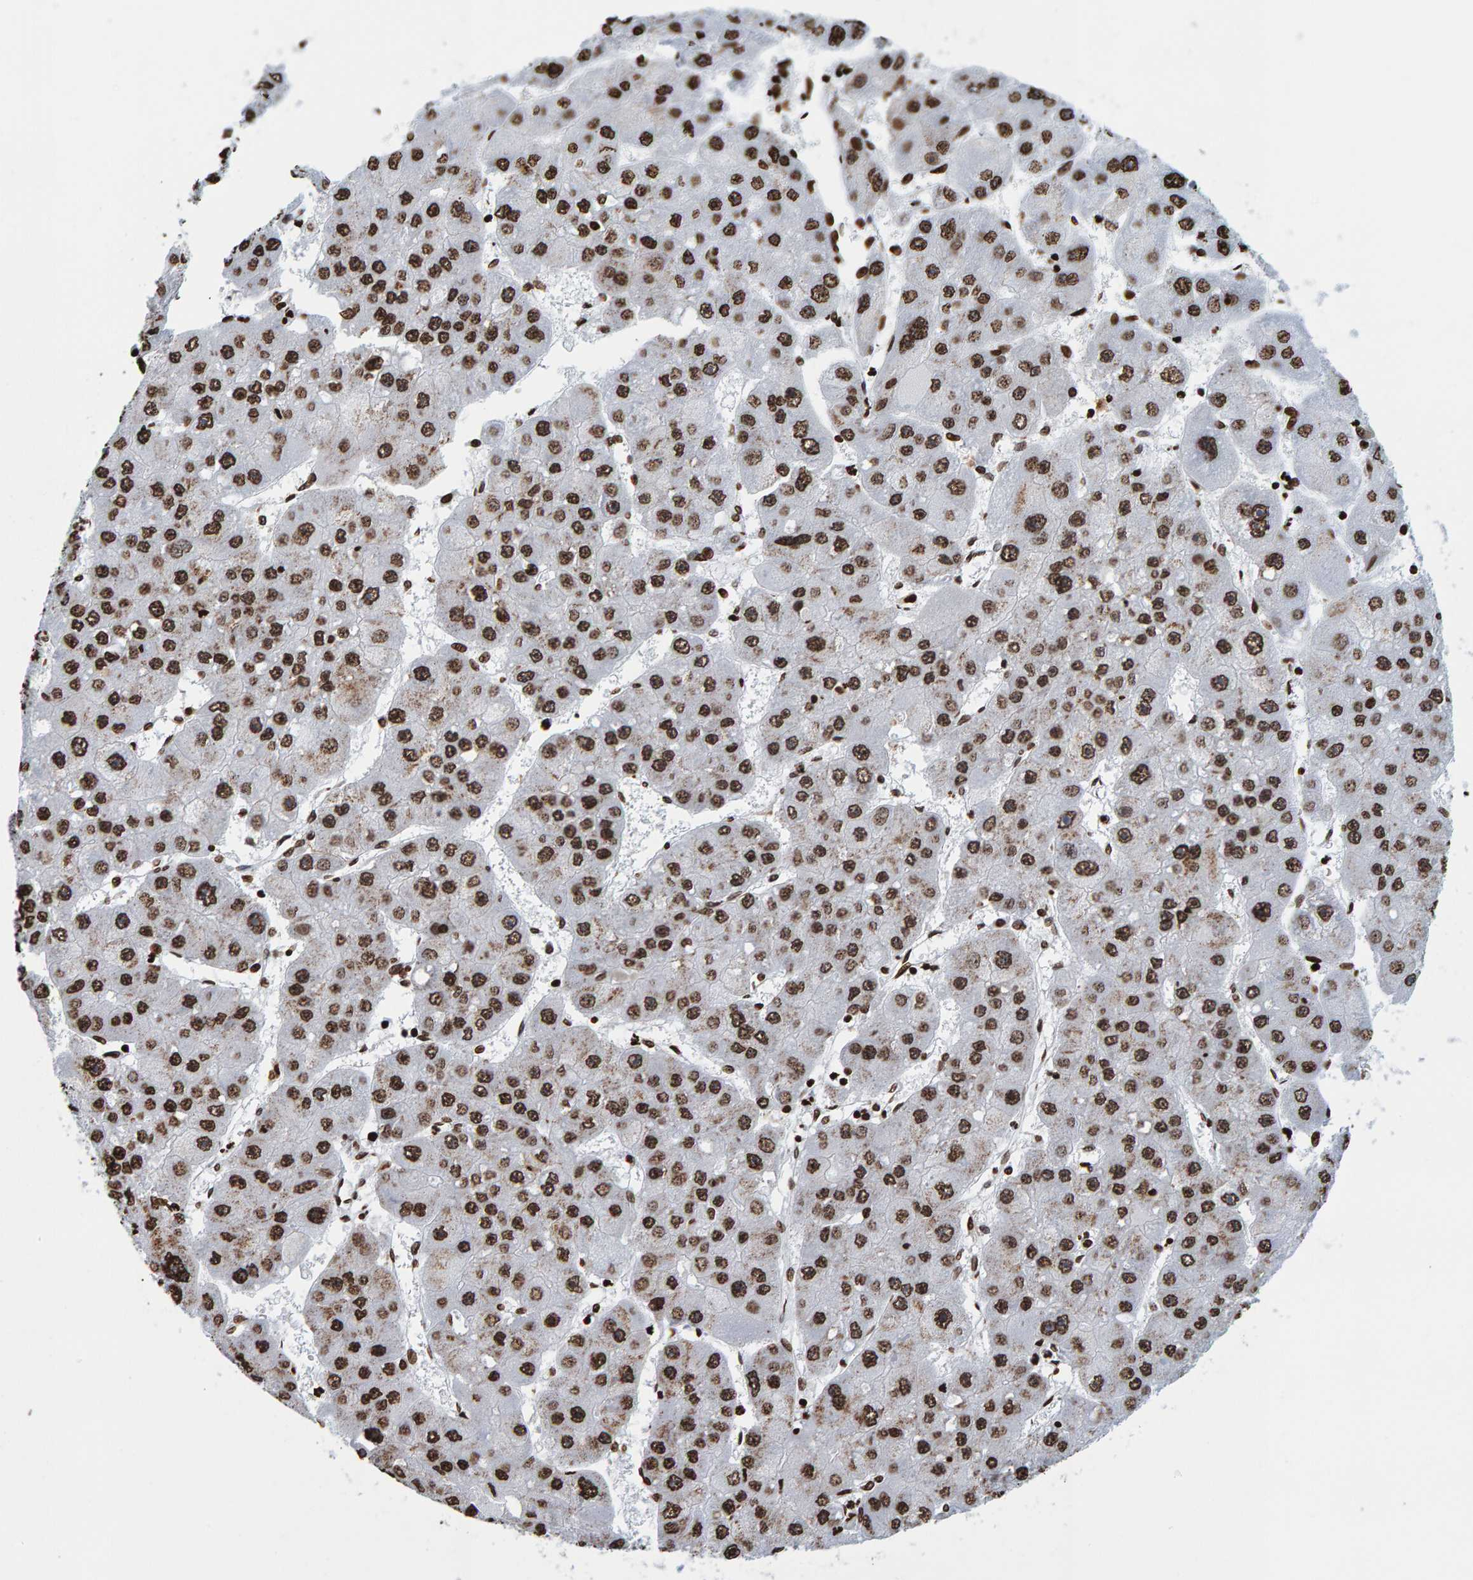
{"staining": {"intensity": "strong", "quantity": ">75%", "location": "cytoplasmic/membranous,nuclear"}, "tissue": "liver cancer", "cell_type": "Tumor cells", "image_type": "cancer", "snomed": [{"axis": "morphology", "description": "Carcinoma, Hepatocellular, NOS"}, {"axis": "topography", "description": "Liver"}], "caption": "Human liver cancer stained for a protein (brown) shows strong cytoplasmic/membranous and nuclear positive staining in about >75% of tumor cells.", "gene": "BRF2", "patient": {"sex": "female", "age": 61}}